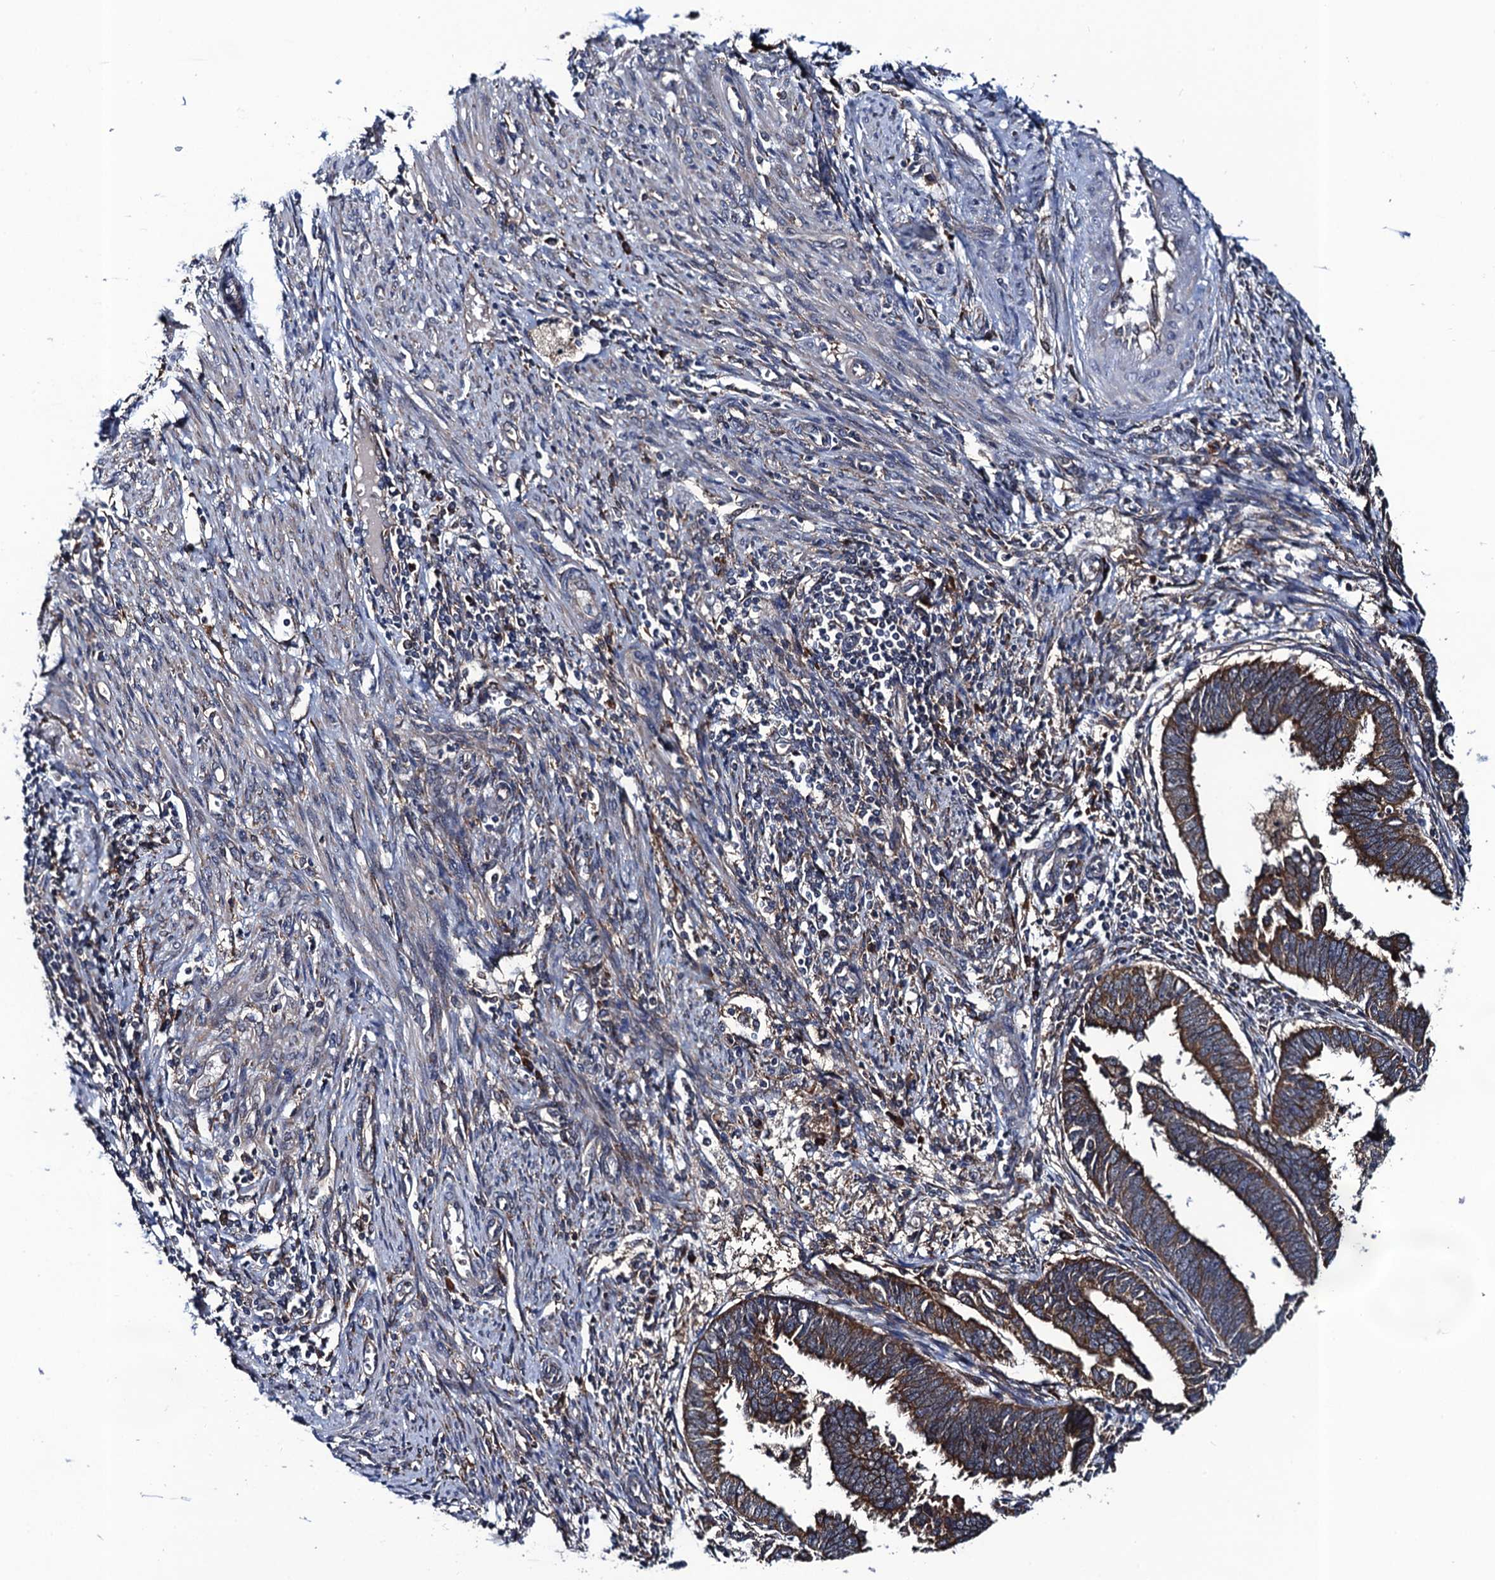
{"staining": {"intensity": "strong", "quantity": ">75%", "location": "cytoplasmic/membranous"}, "tissue": "endometrial cancer", "cell_type": "Tumor cells", "image_type": "cancer", "snomed": [{"axis": "morphology", "description": "Adenocarcinoma, NOS"}, {"axis": "topography", "description": "Endometrium"}], "caption": "Human endometrial cancer (adenocarcinoma) stained with a brown dye reveals strong cytoplasmic/membranous positive staining in approximately >75% of tumor cells.", "gene": "PGLS", "patient": {"sex": "female", "age": 75}}